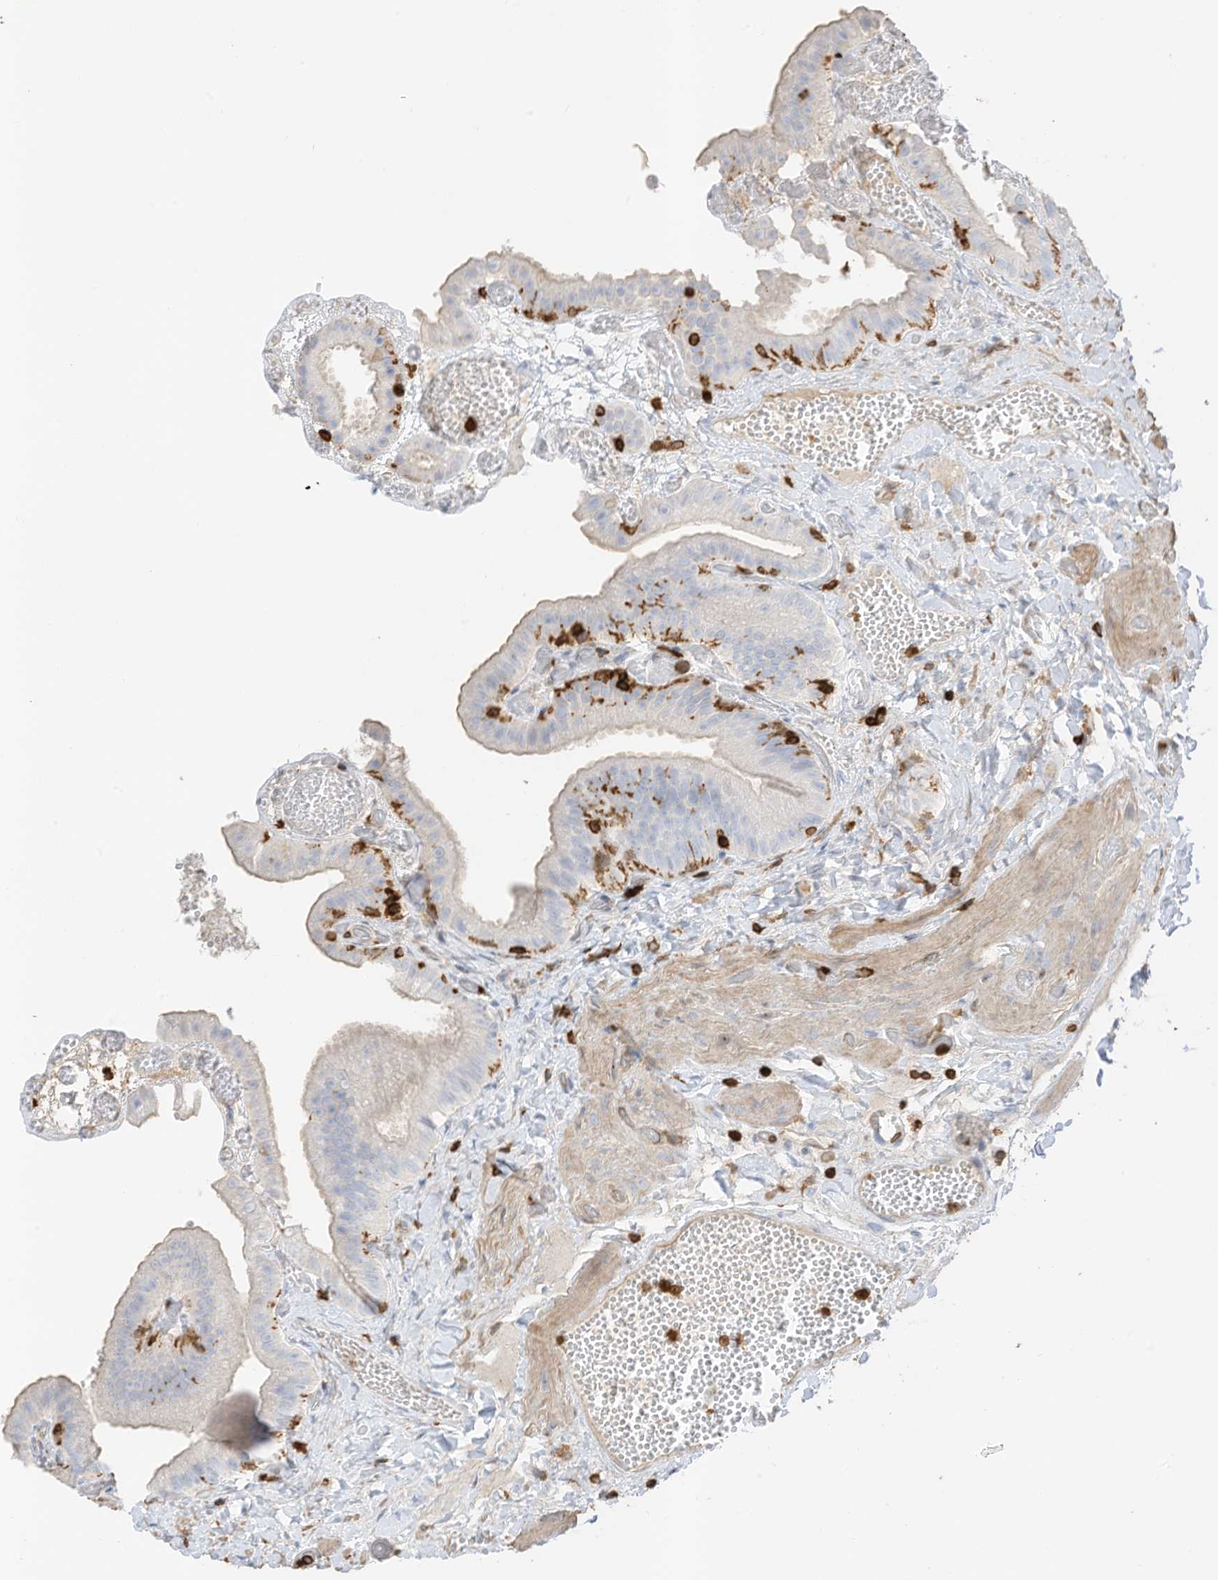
{"staining": {"intensity": "negative", "quantity": "none", "location": "none"}, "tissue": "gallbladder", "cell_type": "Glandular cells", "image_type": "normal", "snomed": [{"axis": "morphology", "description": "Normal tissue, NOS"}, {"axis": "topography", "description": "Gallbladder"}], "caption": "DAB (3,3'-diaminobenzidine) immunohistochemical staining of benign human gallbladder exhibits no significant staining in glandular cells.", "gene": "ARHGAP25", "patient": {"sex": "female", "age": 64}}